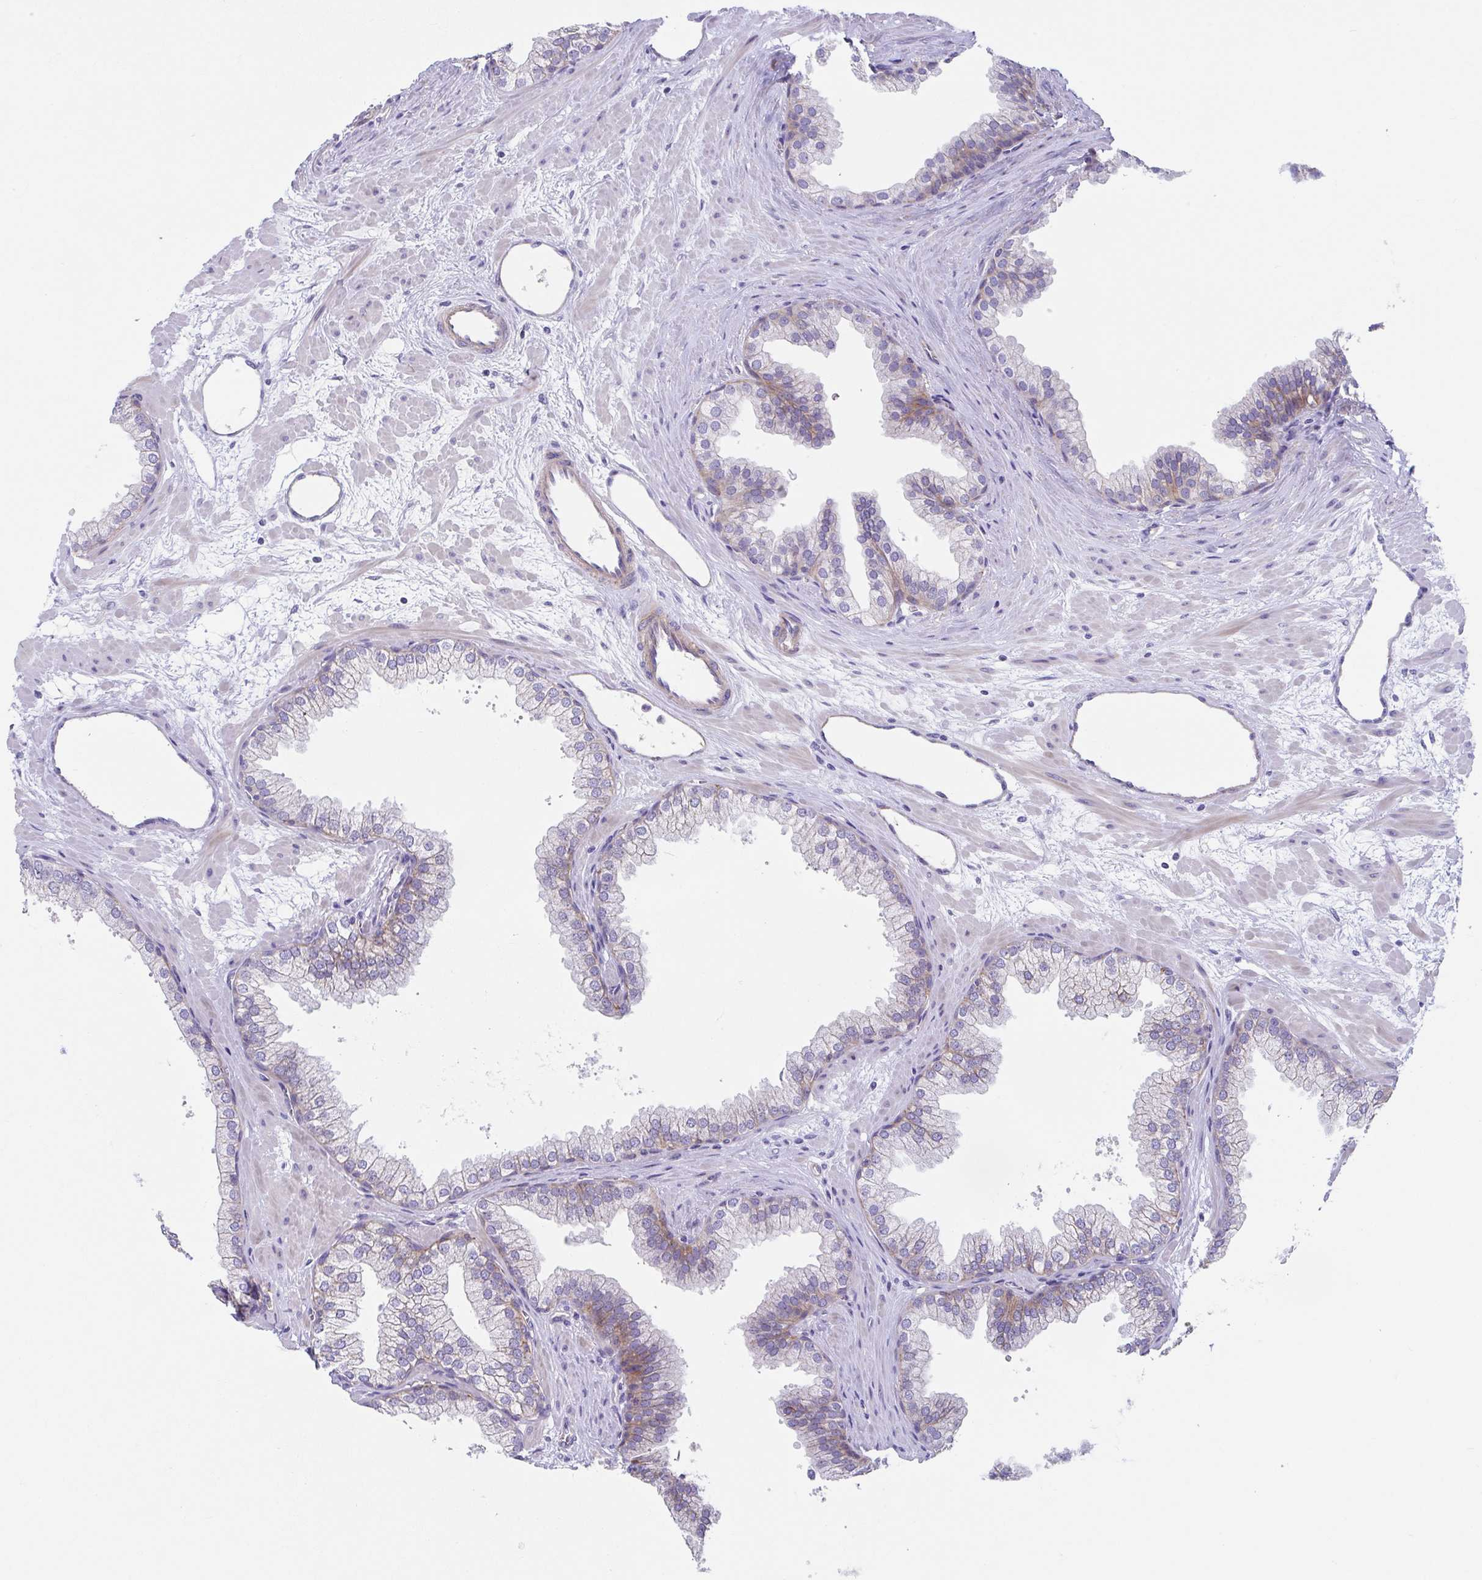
{"staining": {"intensity": "weak", "quantity": "<25%", "location": "cytoplasmic/membranous"}, "tissue": "prostate", "cell_type": "Glandular cells", "image_type": "normal", "snomed": [{"axis": "morphology", "description": "Normal tissue, NOS"}, {"axis": "topography", "description": "Prostate"}], "caption": "Immunohistochemical staining of unremarkable prostate demonstrates no significant staining in glandular cells. (IHC, brightfield microscopy, high magnification).", "gene": "TRAM2", "patient": {"sex": "male", "age": 37}}